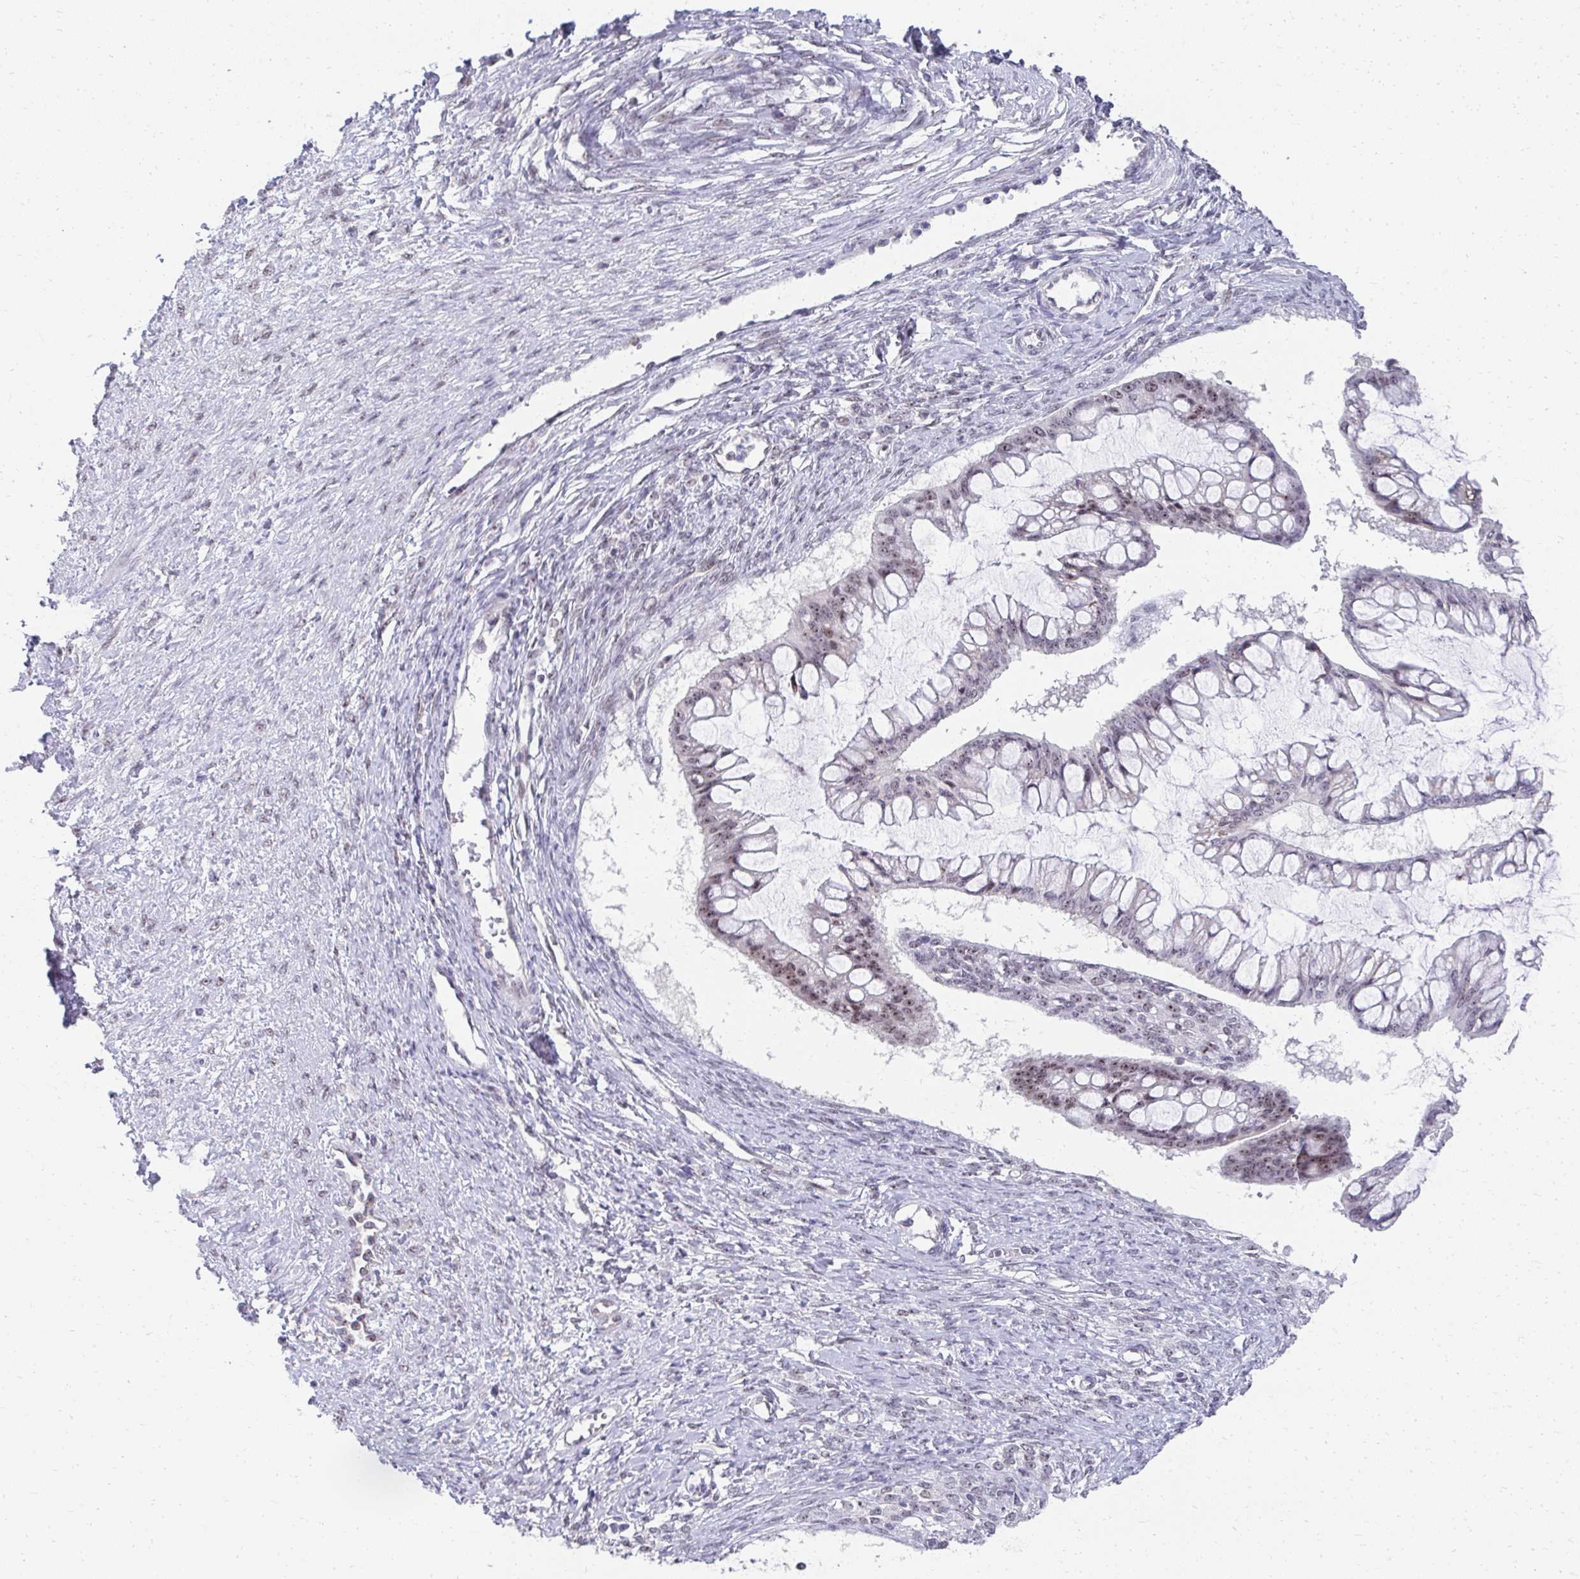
{"staining": {"intensity": "weak", "quantity": "<25%", "location": "nuclear"}, "tissue": "ovarian cancer", "cell_type": "Tumor cells", "image_type": "cancer", "snomed": [{"axis": "morphology", "description": "Cystadenocarcinoma, mucinous, NOS"}, {"axis": "topography", "description": "Ovary"}], "caption": "Immunohistochemistry histopathology image of ovarian cancer (mucinous cystadenocarcinoma) stained for a protein (brown), which reveals no staining in tumor cells.", "gene": "HIRA", "patient": {"sex": "female", "age": 73}}